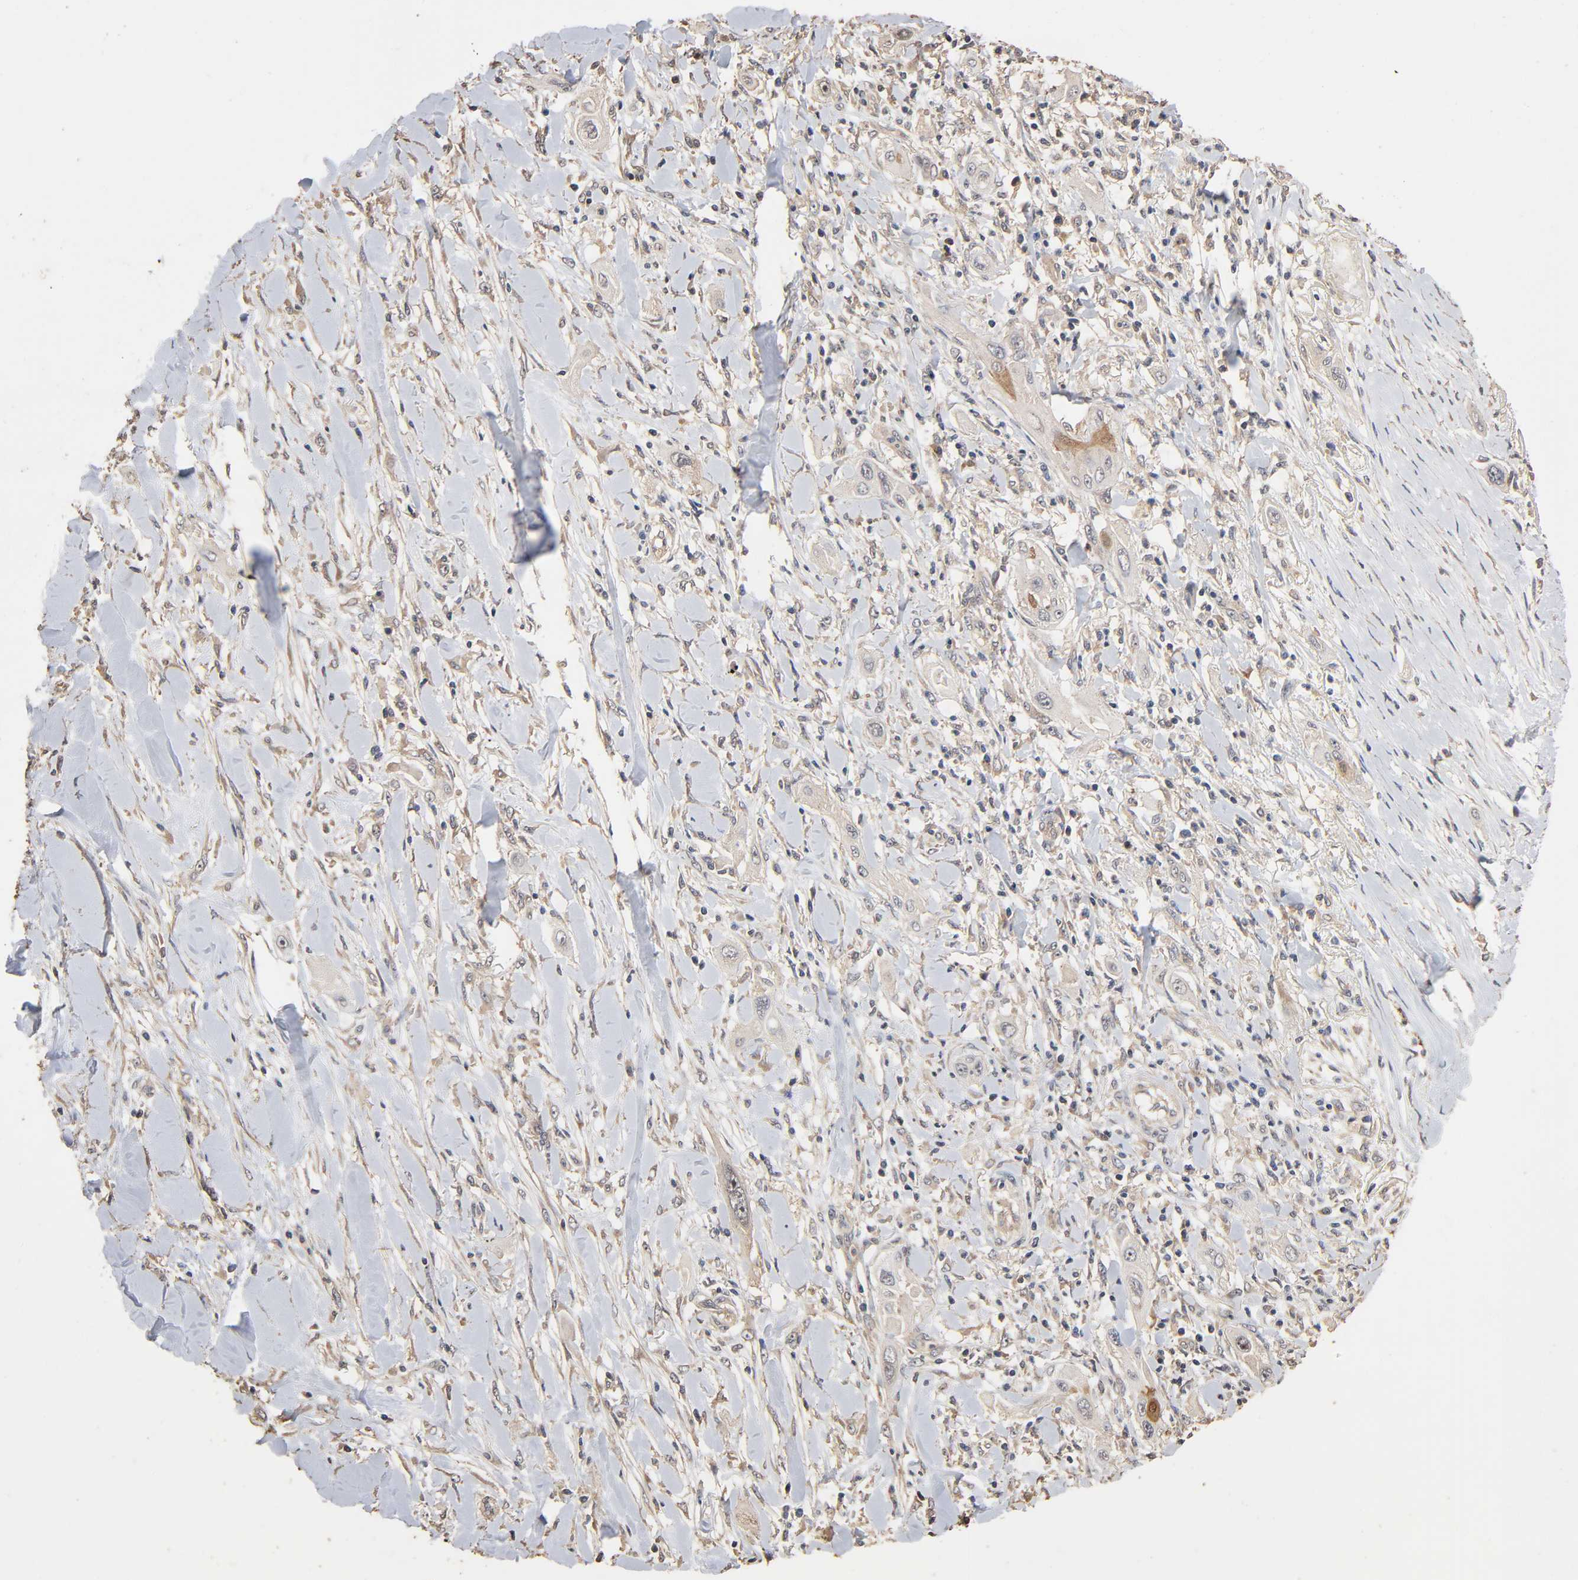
{"staining": {"intensity": "weak", "quantity": "25%-75%", "location": "cytoplasmic/membranous"}, "tissue": "lung cancer", "cell_type": "Tumor cells", "image_type": "cancer", "snomed": [{"axis": "morphology", "description": "Squamous cell carcinoma, NOS"}, {"axis": "topography", "description": "Lung"}], "caption": "A photomicrograph showing weak cytoplasmic/membranous staining in about 25%-75% of tumor cells in squamous cell carcinoma (lung), as visualized by brown immunohistochemical staining.", "gene": "ARHGEF7", "patient": {"sex": "female", "age": 47}}